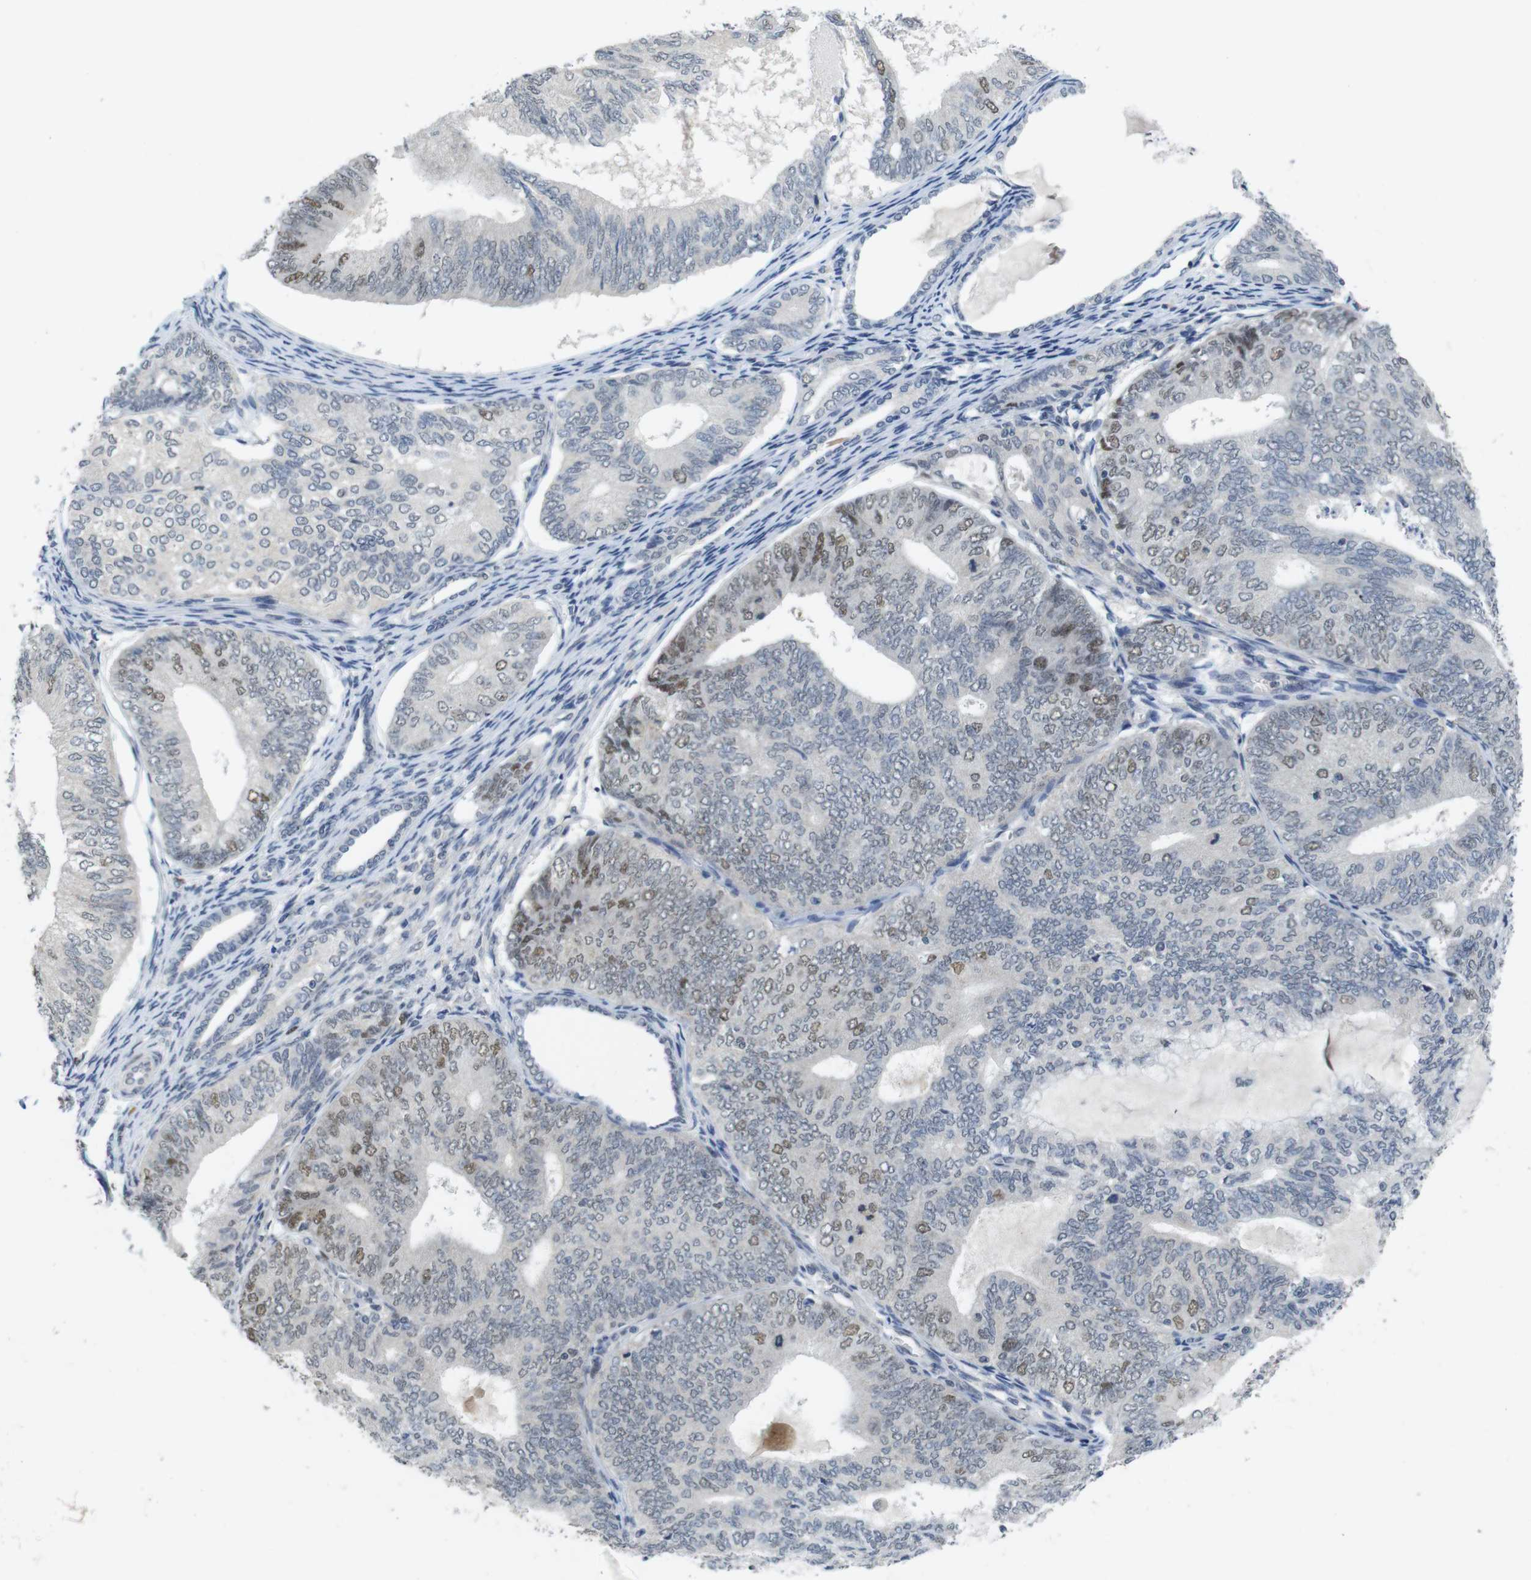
{"staining": {"intensity": "moderate", "quantity": "25%-75%", "location": "nuclear"}, "tissue": "endometrial cancer", "cell_type": "Tumor cells", "image_type": "cancer", "snomed": [{"axis": "morphology", "description": "Adenocarcinoma, NOS"}, {"axis": "topography", "description": "Endometrium"}], "caption": "Brown immunohistochemical staining in endometrial cancer (adenocarcinoma) reveals moderate nuclear positivity in about 25%-75% of tumor cells.", "gene": "SKP2", "patient": {"sex": "female", "age": 81}}